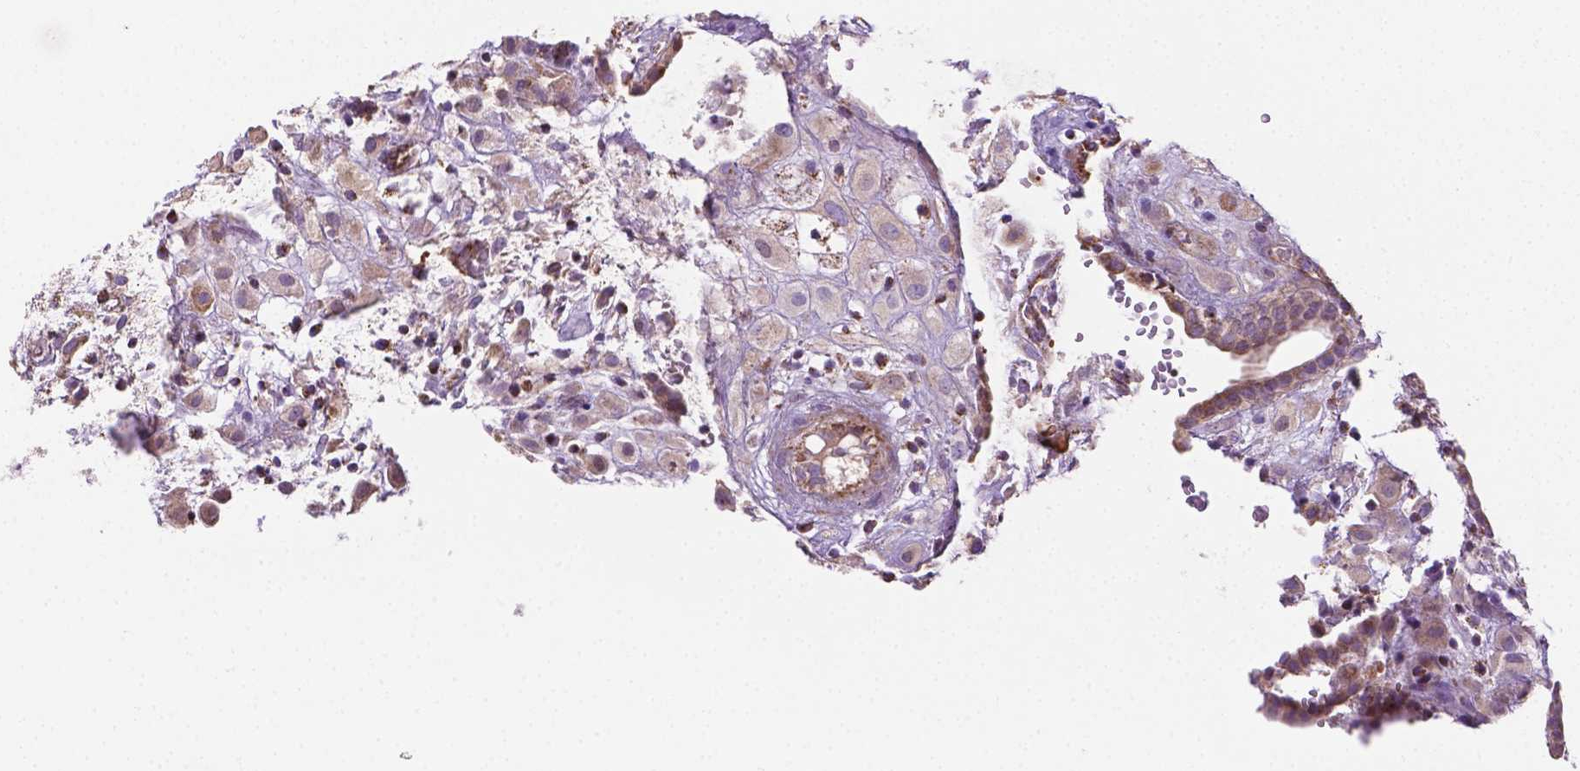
{"staining": {"intensity": "moderate", "quantity": ">75%", "location": "cytoplasmic/membranous"}, "tissue": "placenta", "cell_type": "Decidual cells", "image_type": "normal", "snomed": [{"axis": "morphology", "description": "Normal tissue, NOS"}, {"axis": "topography", "description": "Placenta"}], "caption": "A medium amount of moderate cytoplasmic/membranous positivity is identified in about >75% of decidual cells in benign placenta. (Stains: DAB (3,3'-diaminobenzidine) in brown, nuclei in blue, Microscopy: brightfield microscopy at high magnification).", "gene": "PIBF1", "patient": {"sex": "female", "age": 24}}